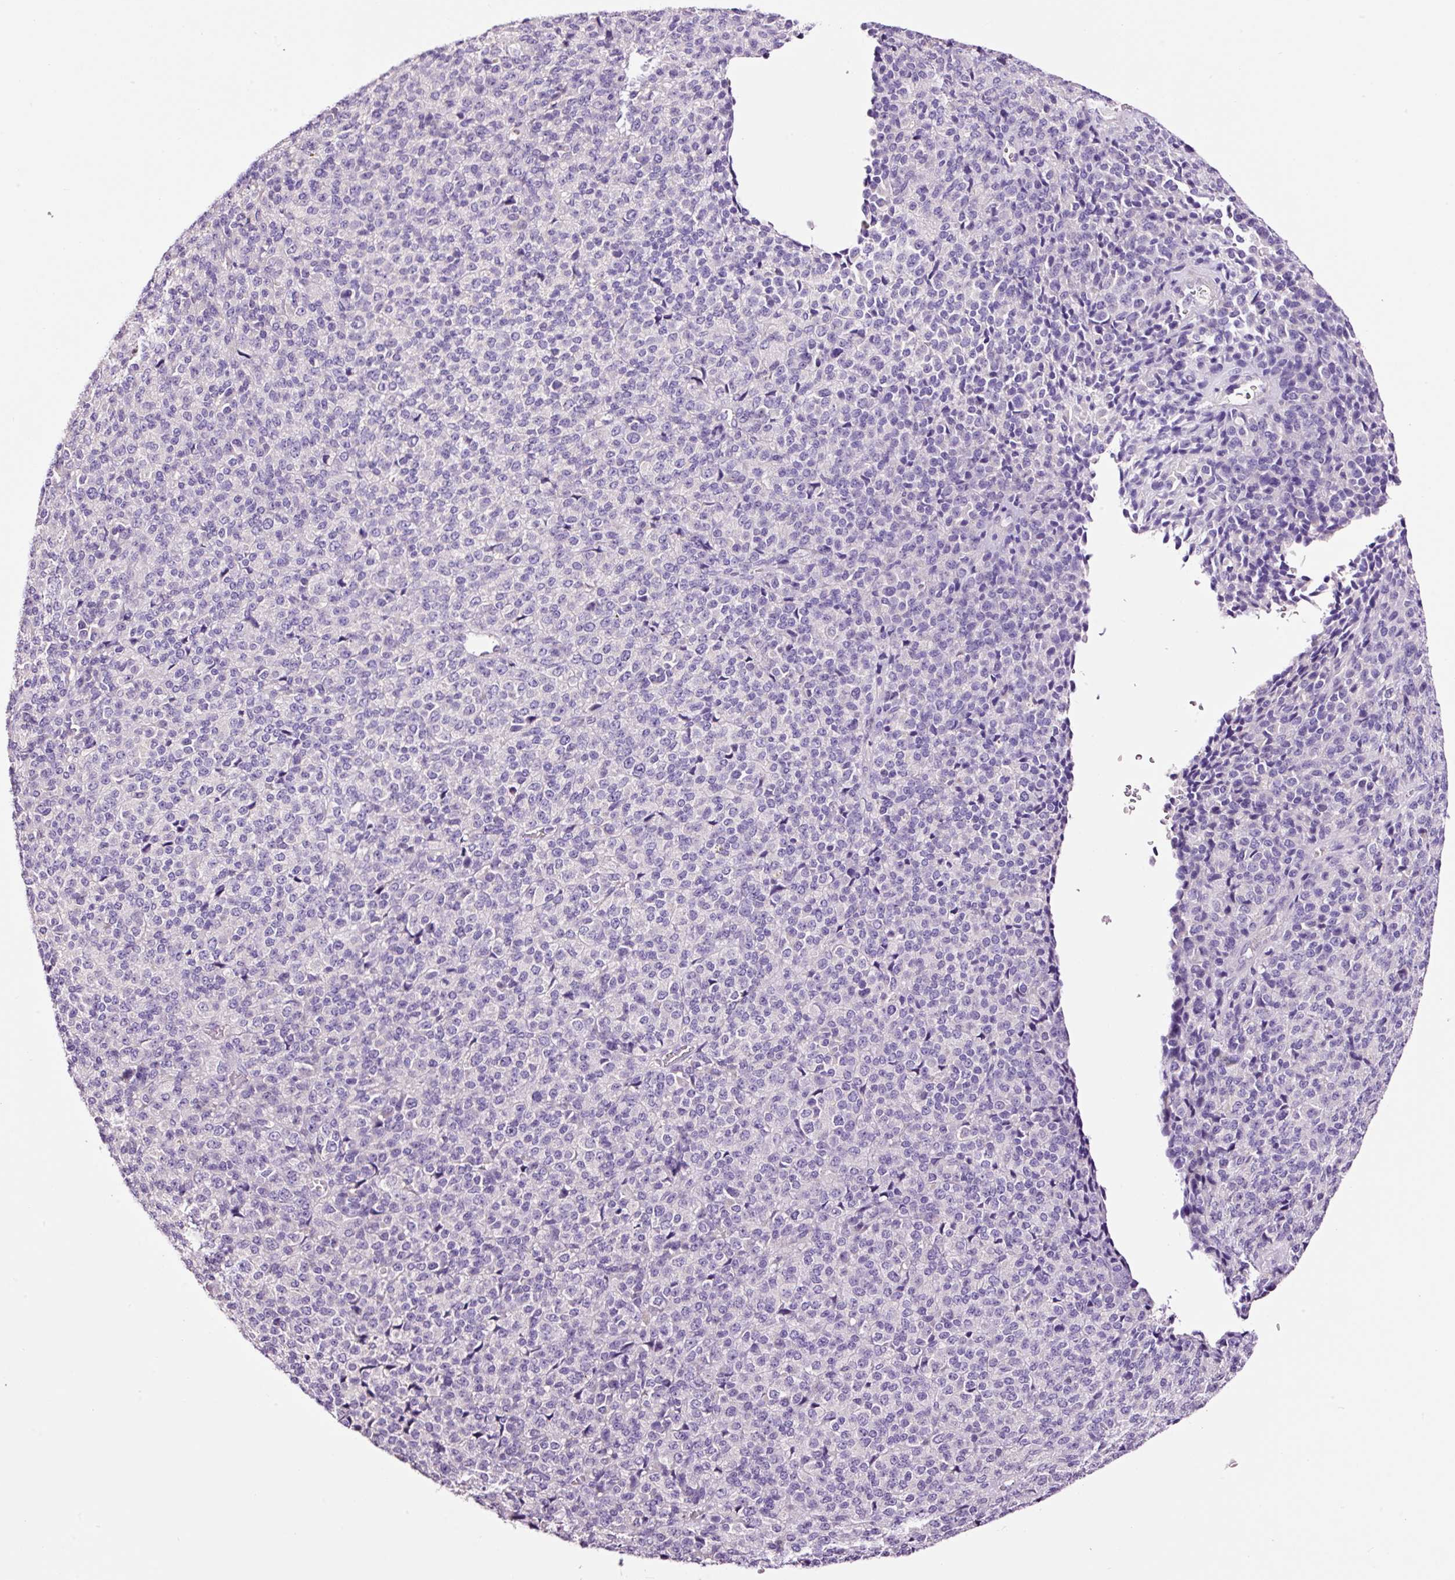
{"staining": {"intensity": "negative", "quantity": "none", "location": "none"}, "tissue": "melanoma", "cell_type": "Tumor cells", "image_type": "cancer", "snomed": [{"axis": "morphology", "description": "Malignant melanoma, Metastatic site"}, {"axis": "topography", "description": "Brain"}], "caption": "Melanoma was stained to show a protein in brown. There is no significant staining in tumor cells. The staining is performed using DAB brown chromogen with nuclei counter-stained in using hematoxylin.", "gene": "PAM", "patient": {"sex": "female", "age": 56}}